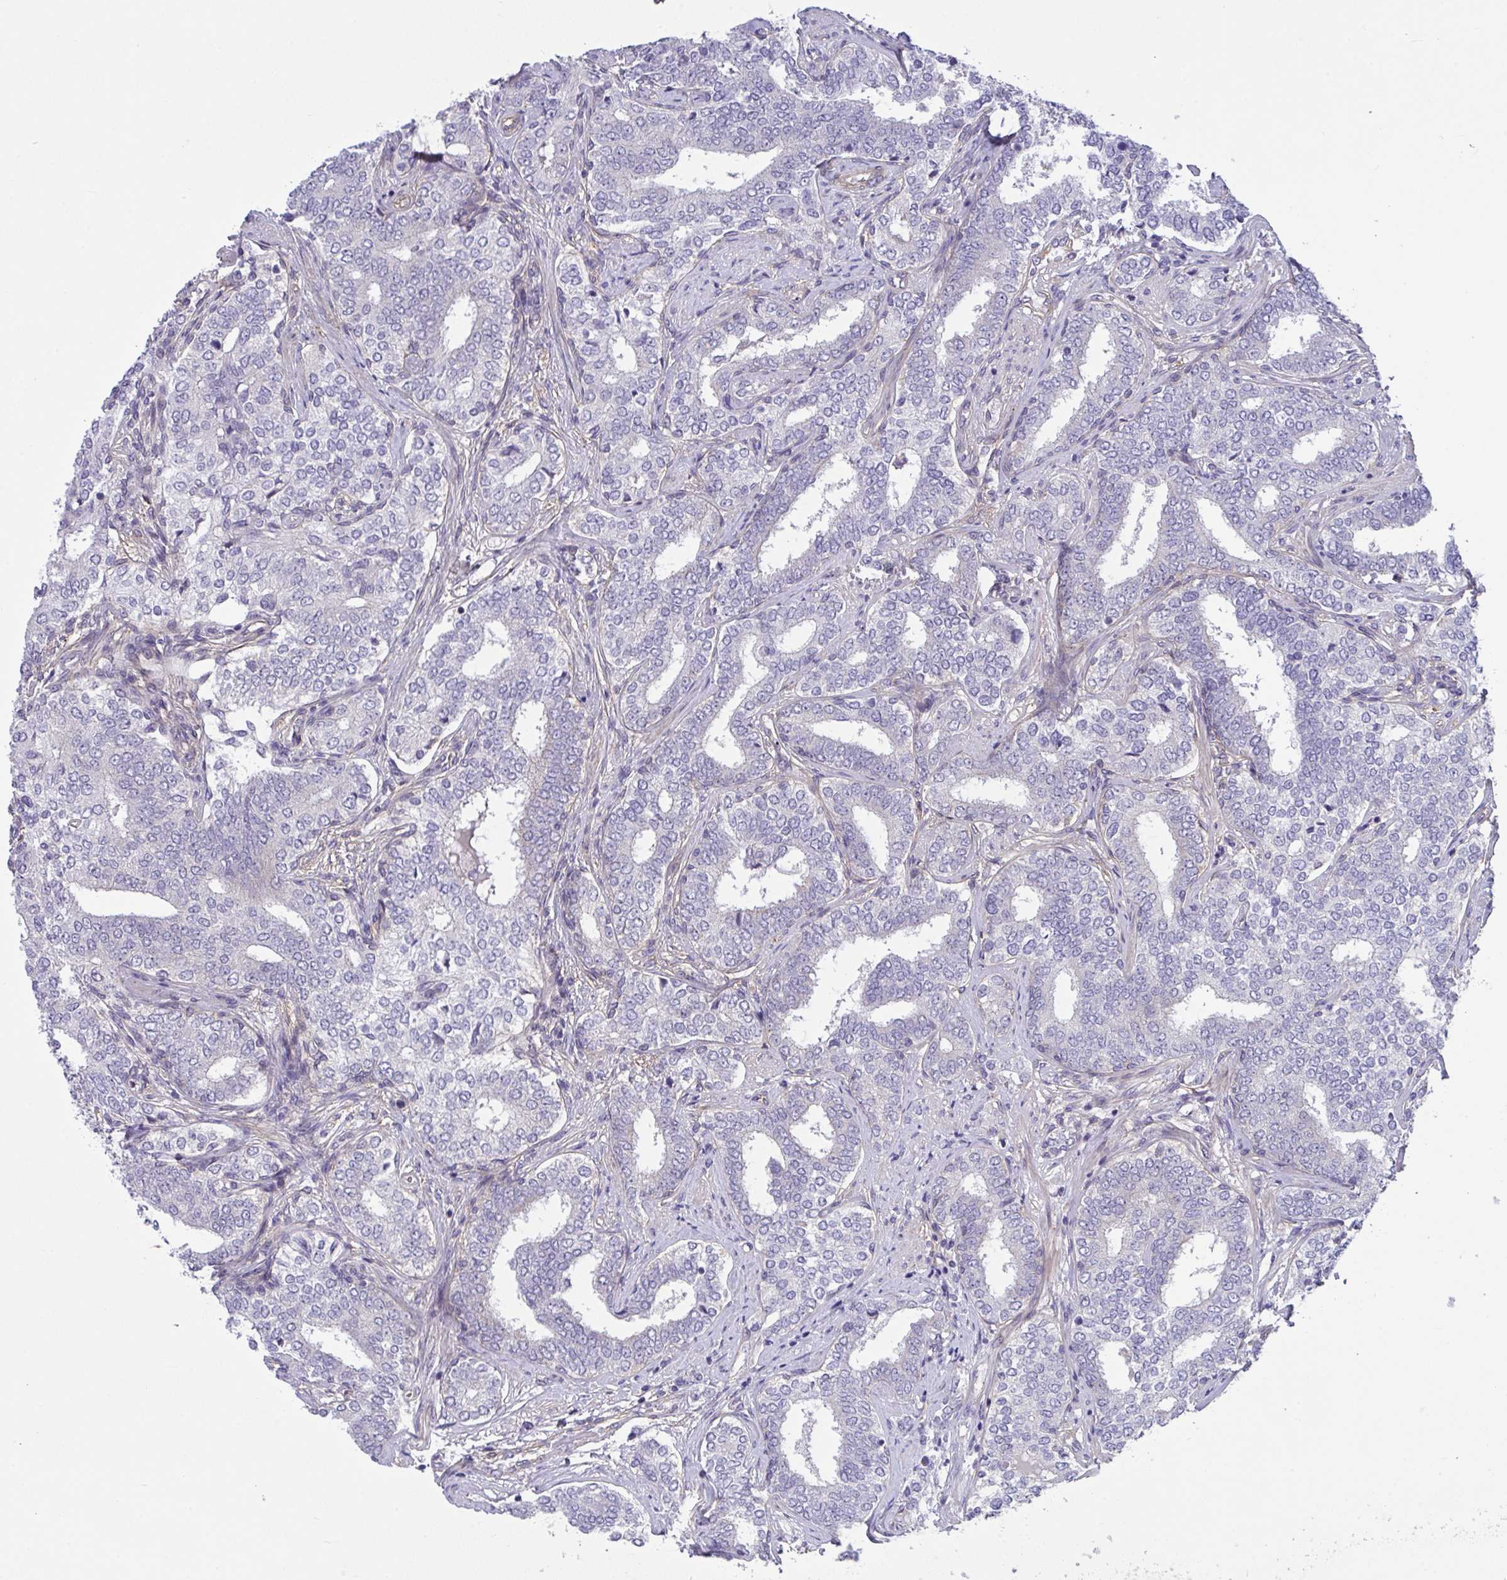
{"staining": {"intensity": "negative", "quantity": "none", "location": "none"}, "tissue": "prostate cancer", "cell_type": "Tumor cells", "image_type": "cancer", "snomed": [{"axis": "morphology", "description": "Adenocarcinoma, High grade"}, {"axis": "topography", "description": "Prostate"}], "caption": "High power microscopy micrograph of an IHC micrograph of prostate adenocarcinoma (high-grade), revealing no significant expression in tumor cells. (Immunohistochemistry (ihc), brightfield microscopy, high magnification).", "gene": "RHOXF1", "patient": {"sex": "male", "age": 72}}